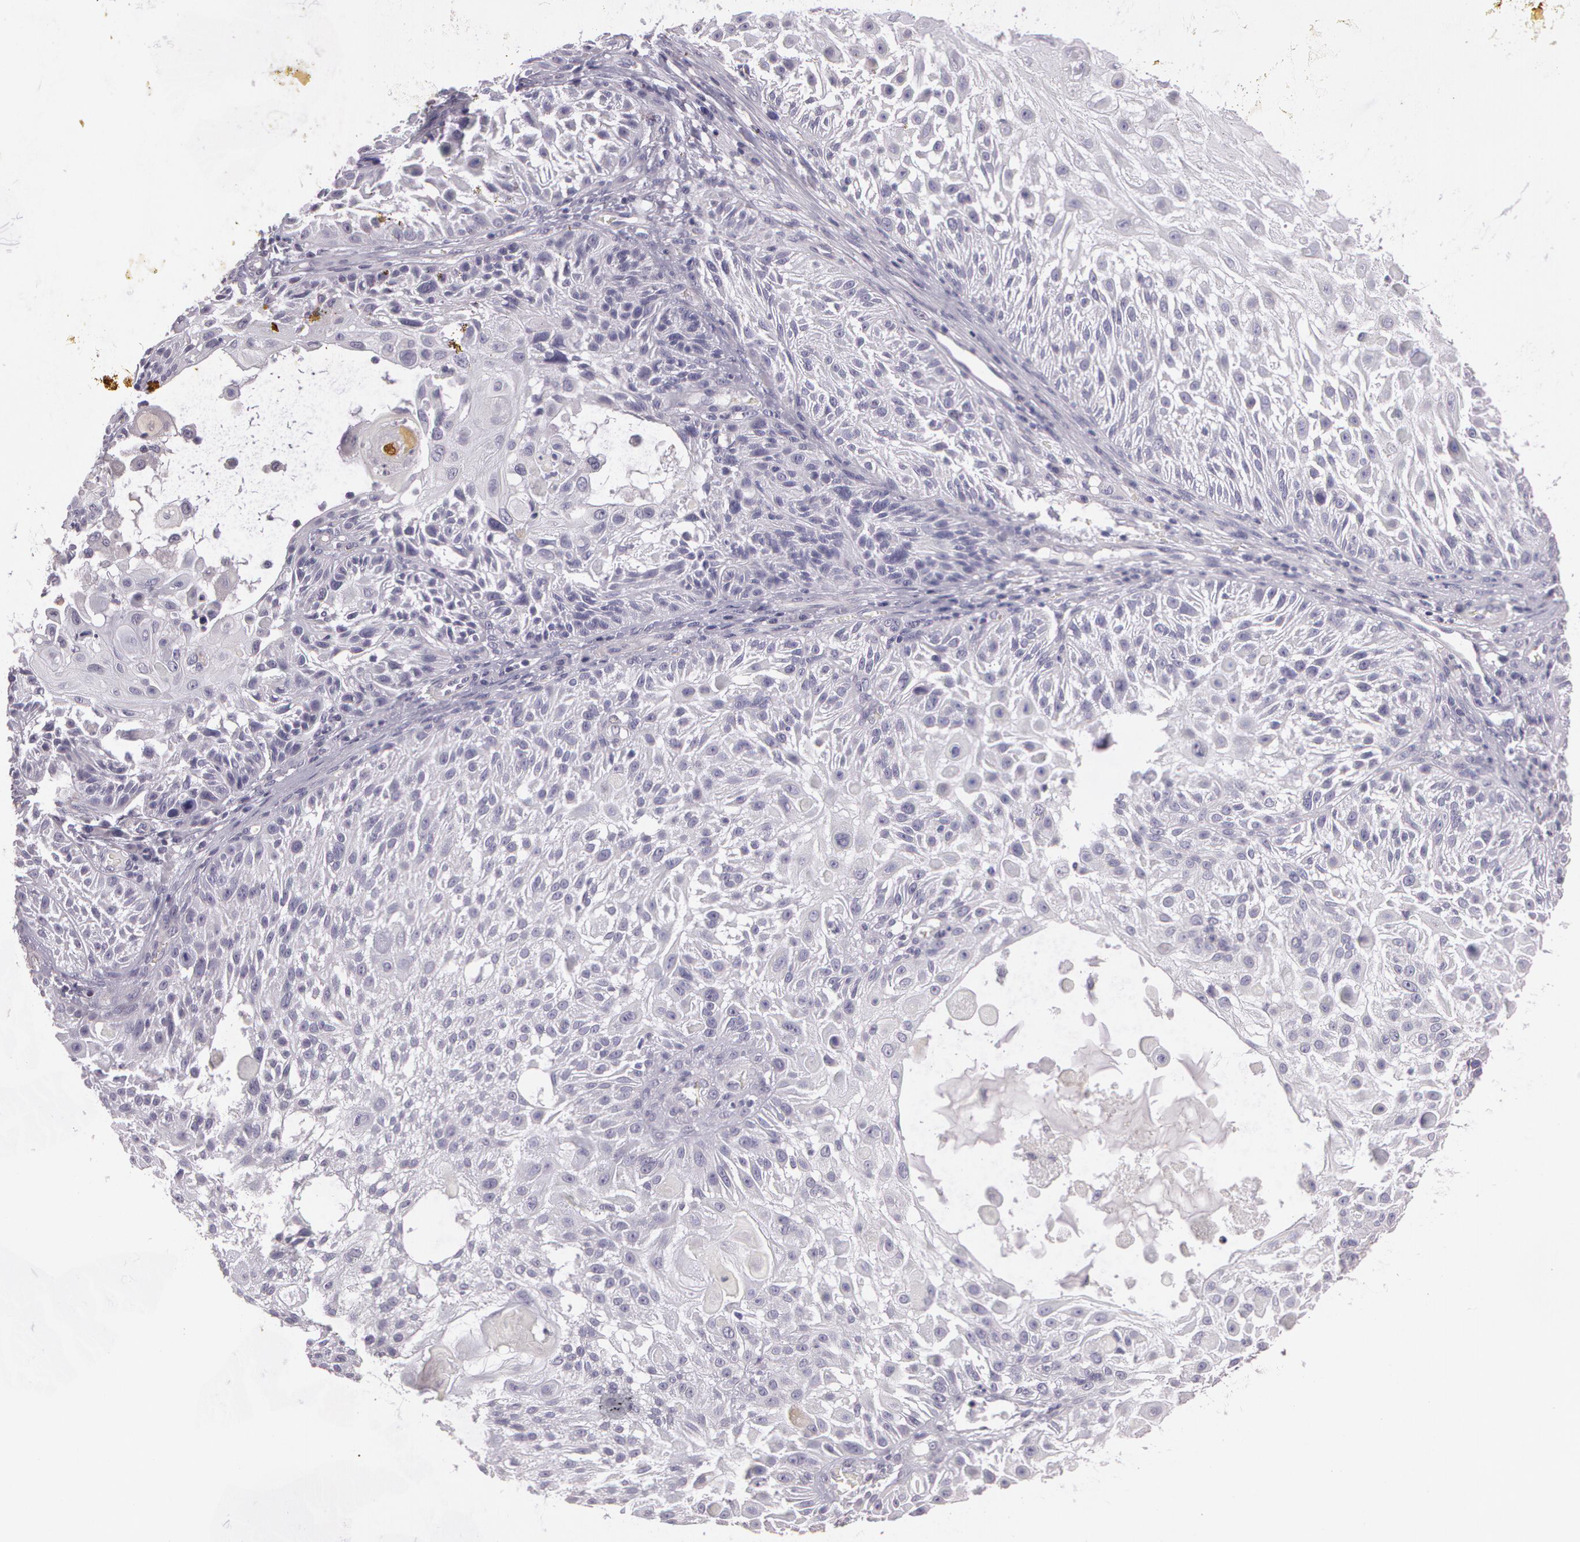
{"staining": {"intensity": "negative", "quantity": "none", "location": "none"}, "tissue": "skin cancer", "cell_type": "Tumor cells", "image_type": "cancer", "snomed": [{"axis": "morphology", "description": "Squamous cell carcinoma, NOS"}, {"axis": "topography", "description": "Skin"}], "caption": "Tumor cells are negative for protein expression in human skin cancer (squamous cell carcinoma). The staining is performed using DAB brown chromogen with nuclei counter-stained in using hematoxylin.", "gene": "G2E3", "patient": {"sex": "female", "age": 89}}